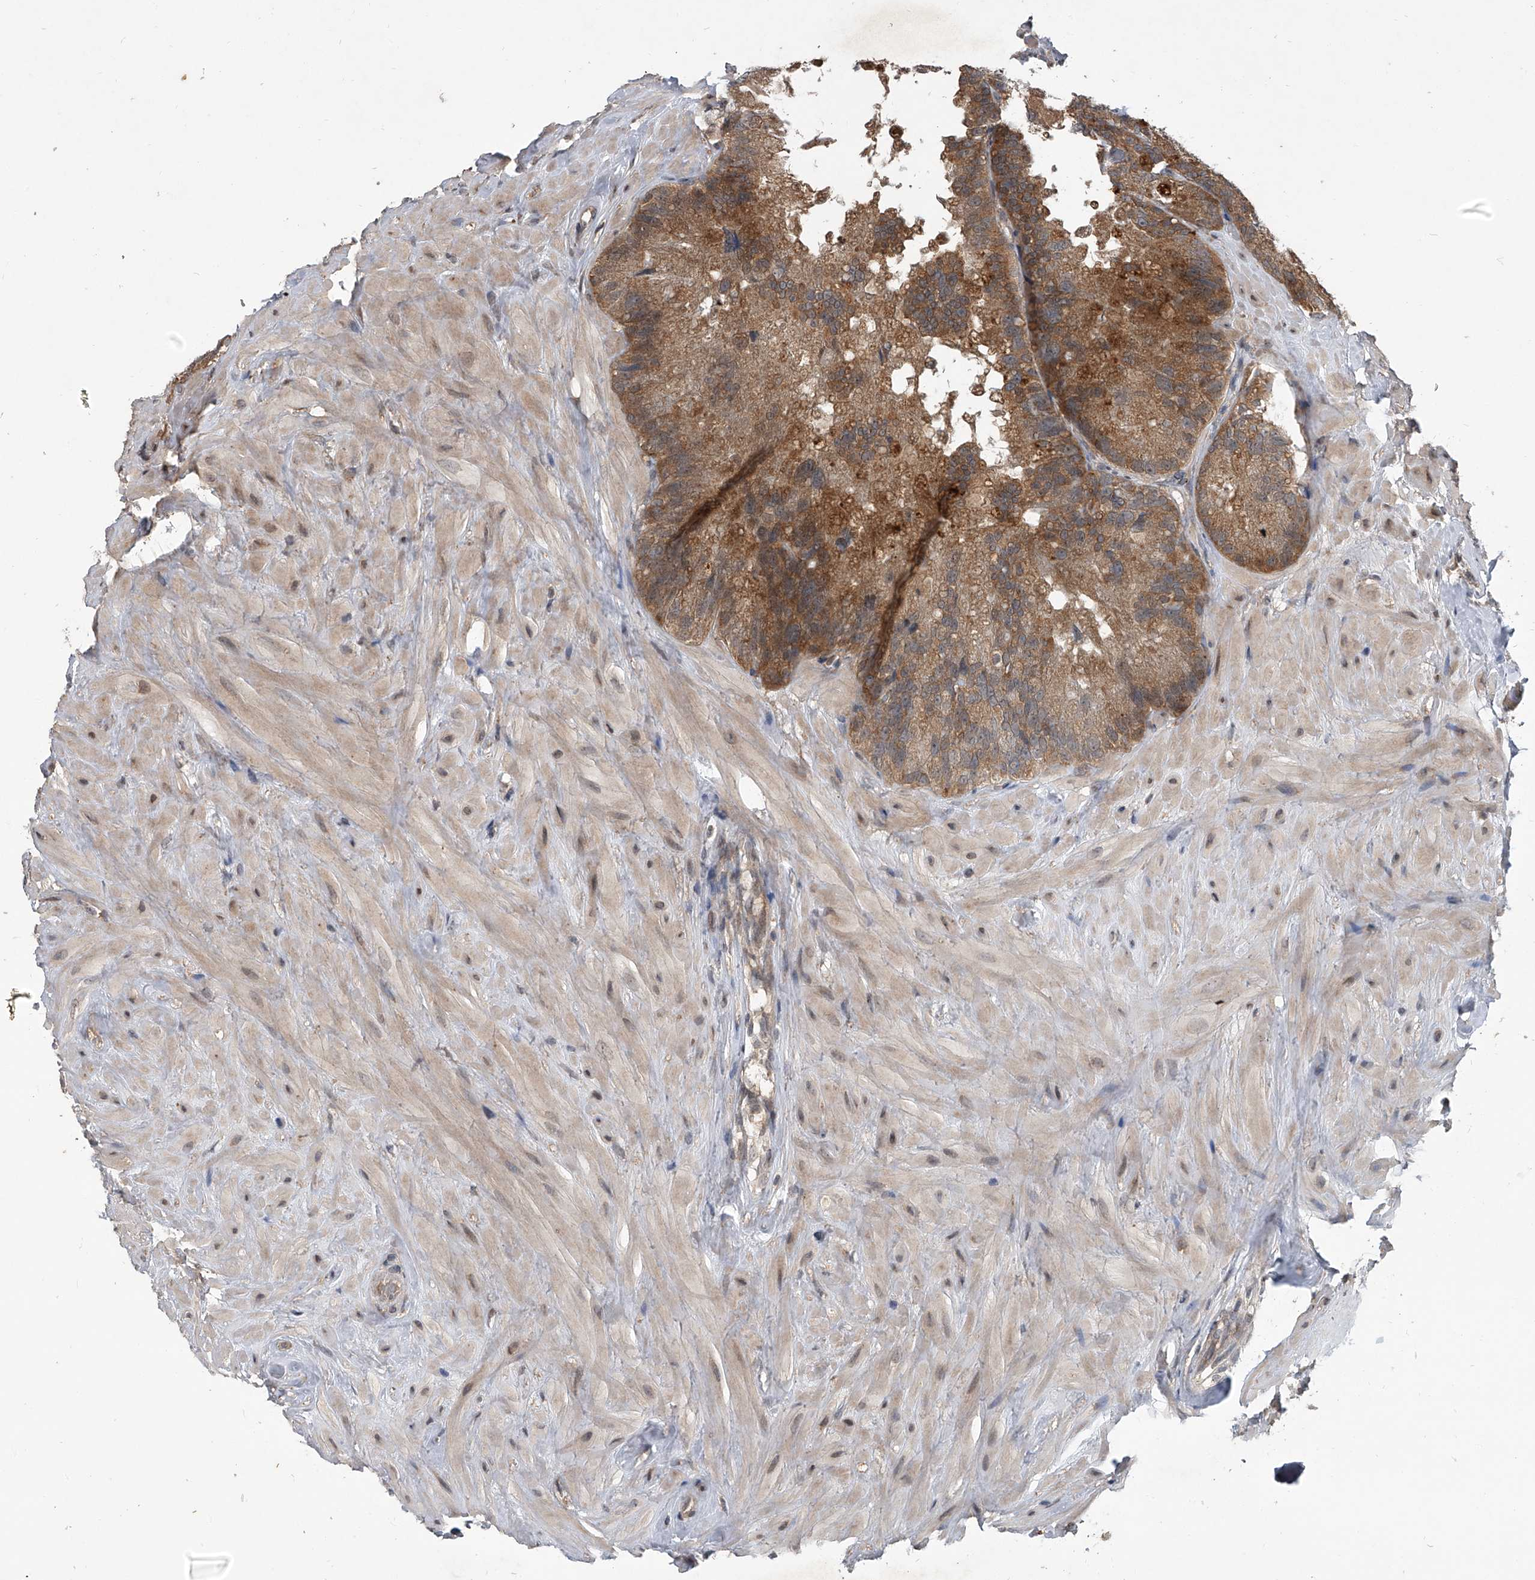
{"staining": {"intensity": "moderate", "quantity": ">75%", "location": "cytoplasmic/membranous"}, "tissue": "seminal vesicle", "cell_type": "Glandular cells", "image_type": "normal", "snomed": [{"axis": "morphology", "description": "Normal tissue, NOS"}, {"axis": "topography", "description": "Seminal veicle"}], "caption": "Immunohistochemical staining of unremarkable human seminal vesicle exhibits moderate cytoplasmic/membranous protein staining in about >75% of glandular cells. (DAB IHC with brightfield microscopy, high magnification).", "gene": "GEMIN8", "patient": {"sex": "male", "age": 80}}